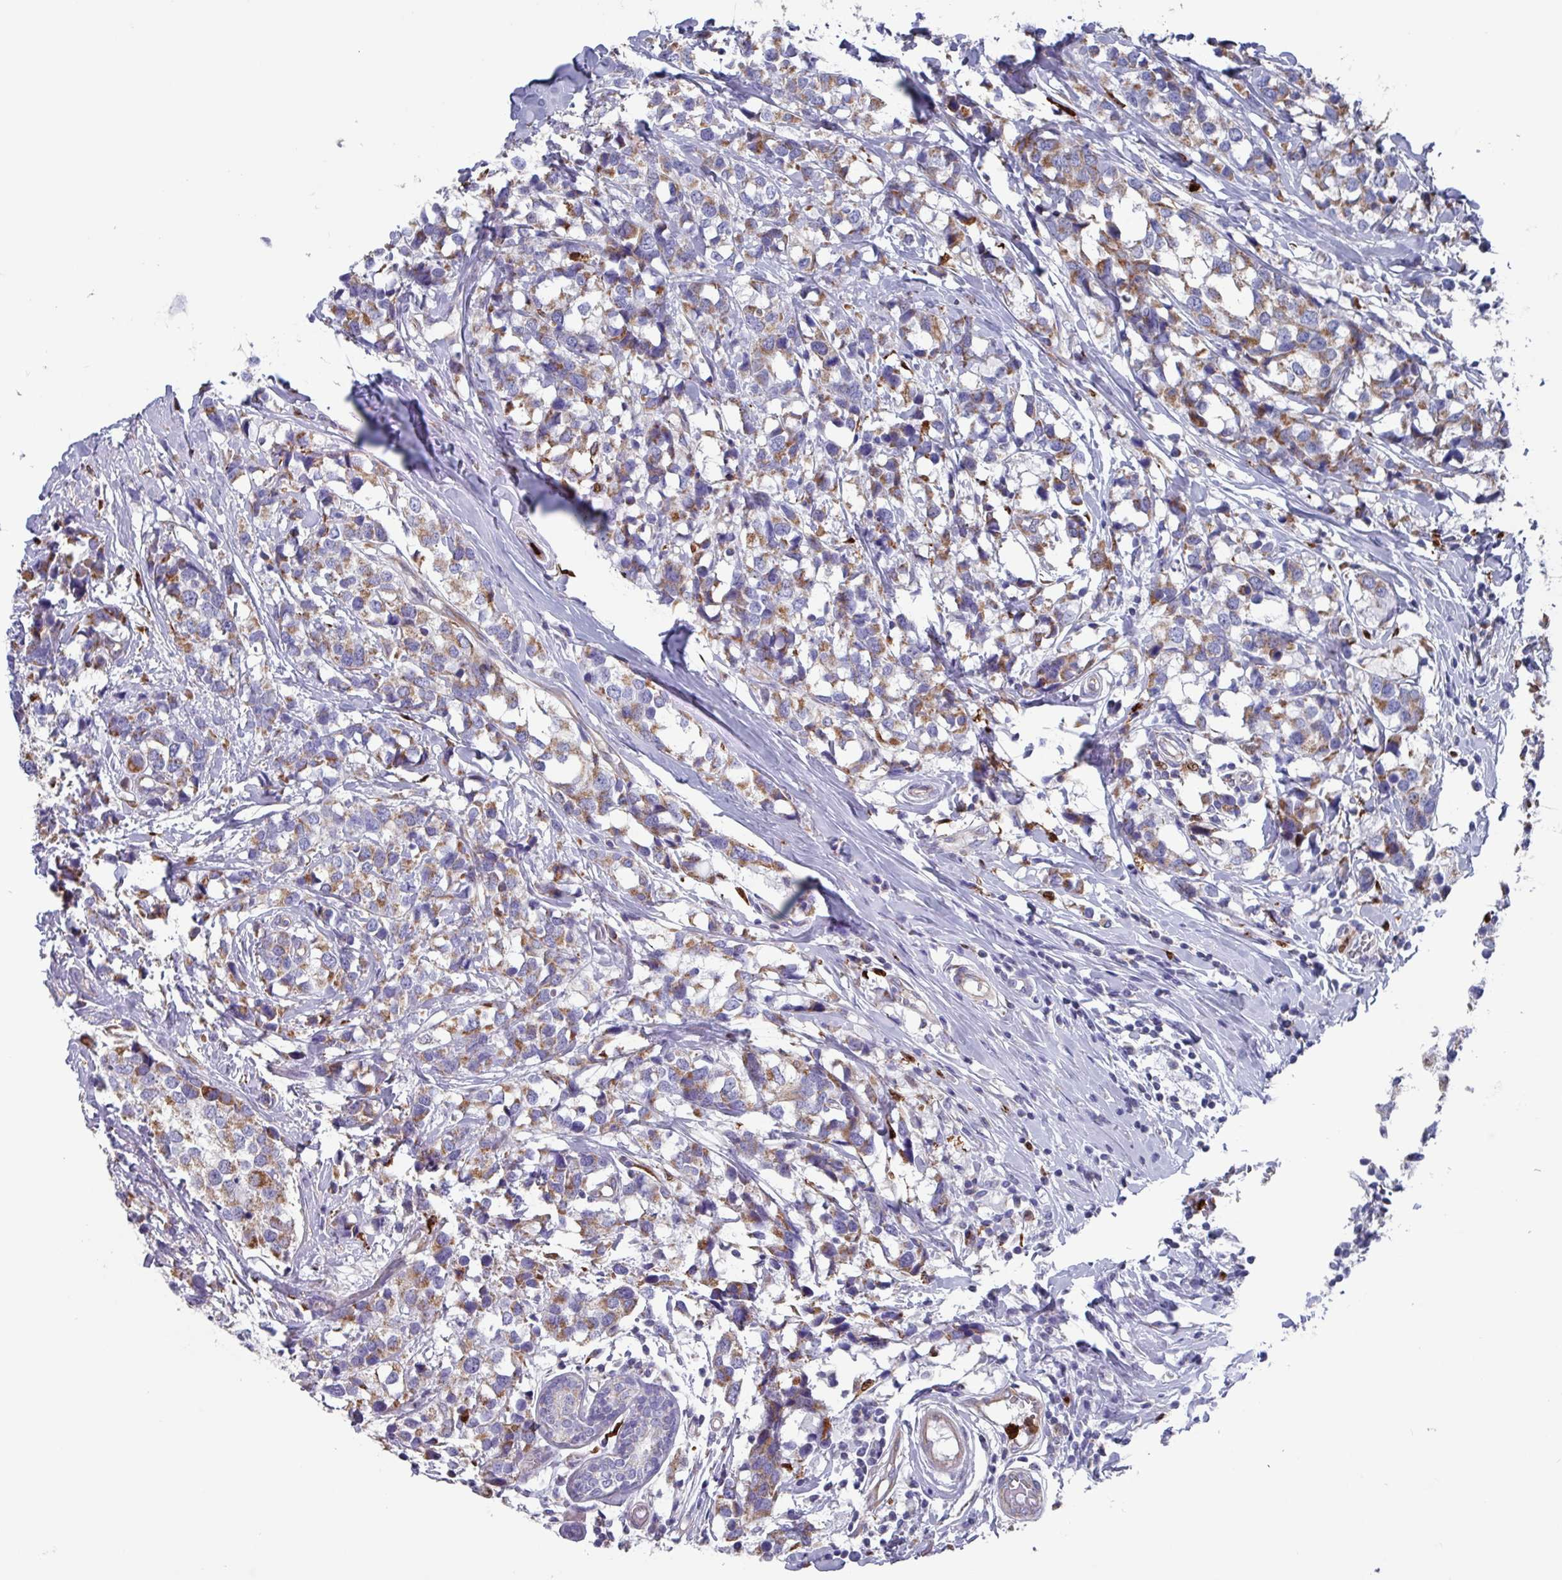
{"staining": {"intensity": "moderate", "quantity": ">75%", "location": "cytoplasmic/membranous"}, "tissue": "breast cancer", "cell_type": "Tumor cells", "image_type": "cancer", "snomed": [{"axis": "morphology", "description": "Lobular carcinoma"}, {"axis": "topography", "description": "Breast"}], "caption": "IHC (DAB (3,3'-diaminobenzidine)) staining of breast lobular carcinoma displays moderate cytoplasmic/membranous protein staining in about >75% of tumor cells.", "gene": "UQCC2", "patient": {"sex": "female", "age": 59}}